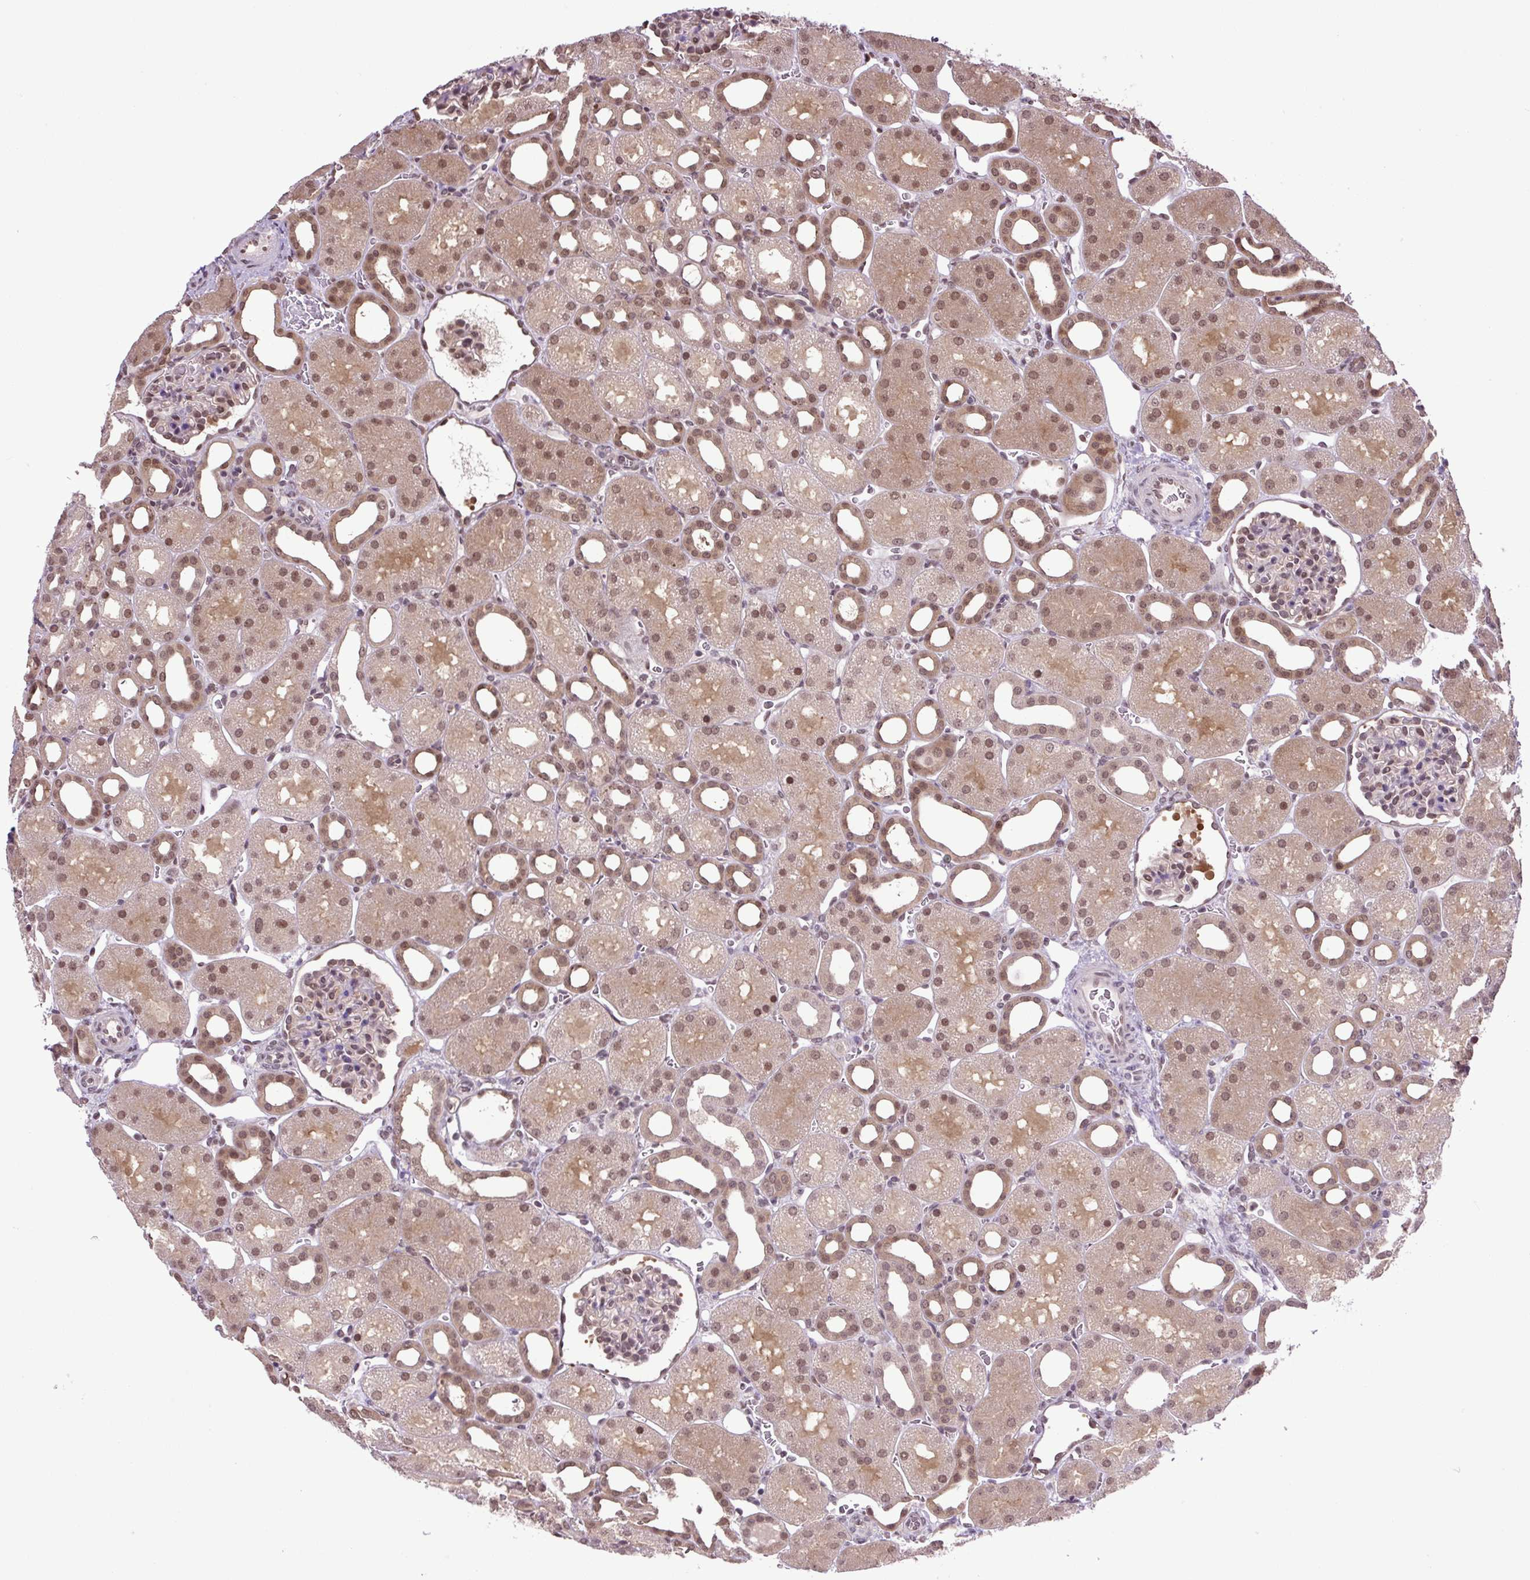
{"staining": {"intensity": "moderate", "quantity": ">75%", "location": "nuclear"}, "tissue": "kidney", "cell_type": "Cells in glomeruli", "image_type": "normal", "snomed": [{"axis": "morphology", "description": "Normal tissue, NOS"}, {"axis": "topography", "description": "Kidney"}], "caption": "The histopathology image shows staining of unremarkable kidney, revealing moderate nuclear protein positivity (brown color) within cells in glomeruli.", "gene": "SGTA", "patient": {"sex": "male", "age": 2}}